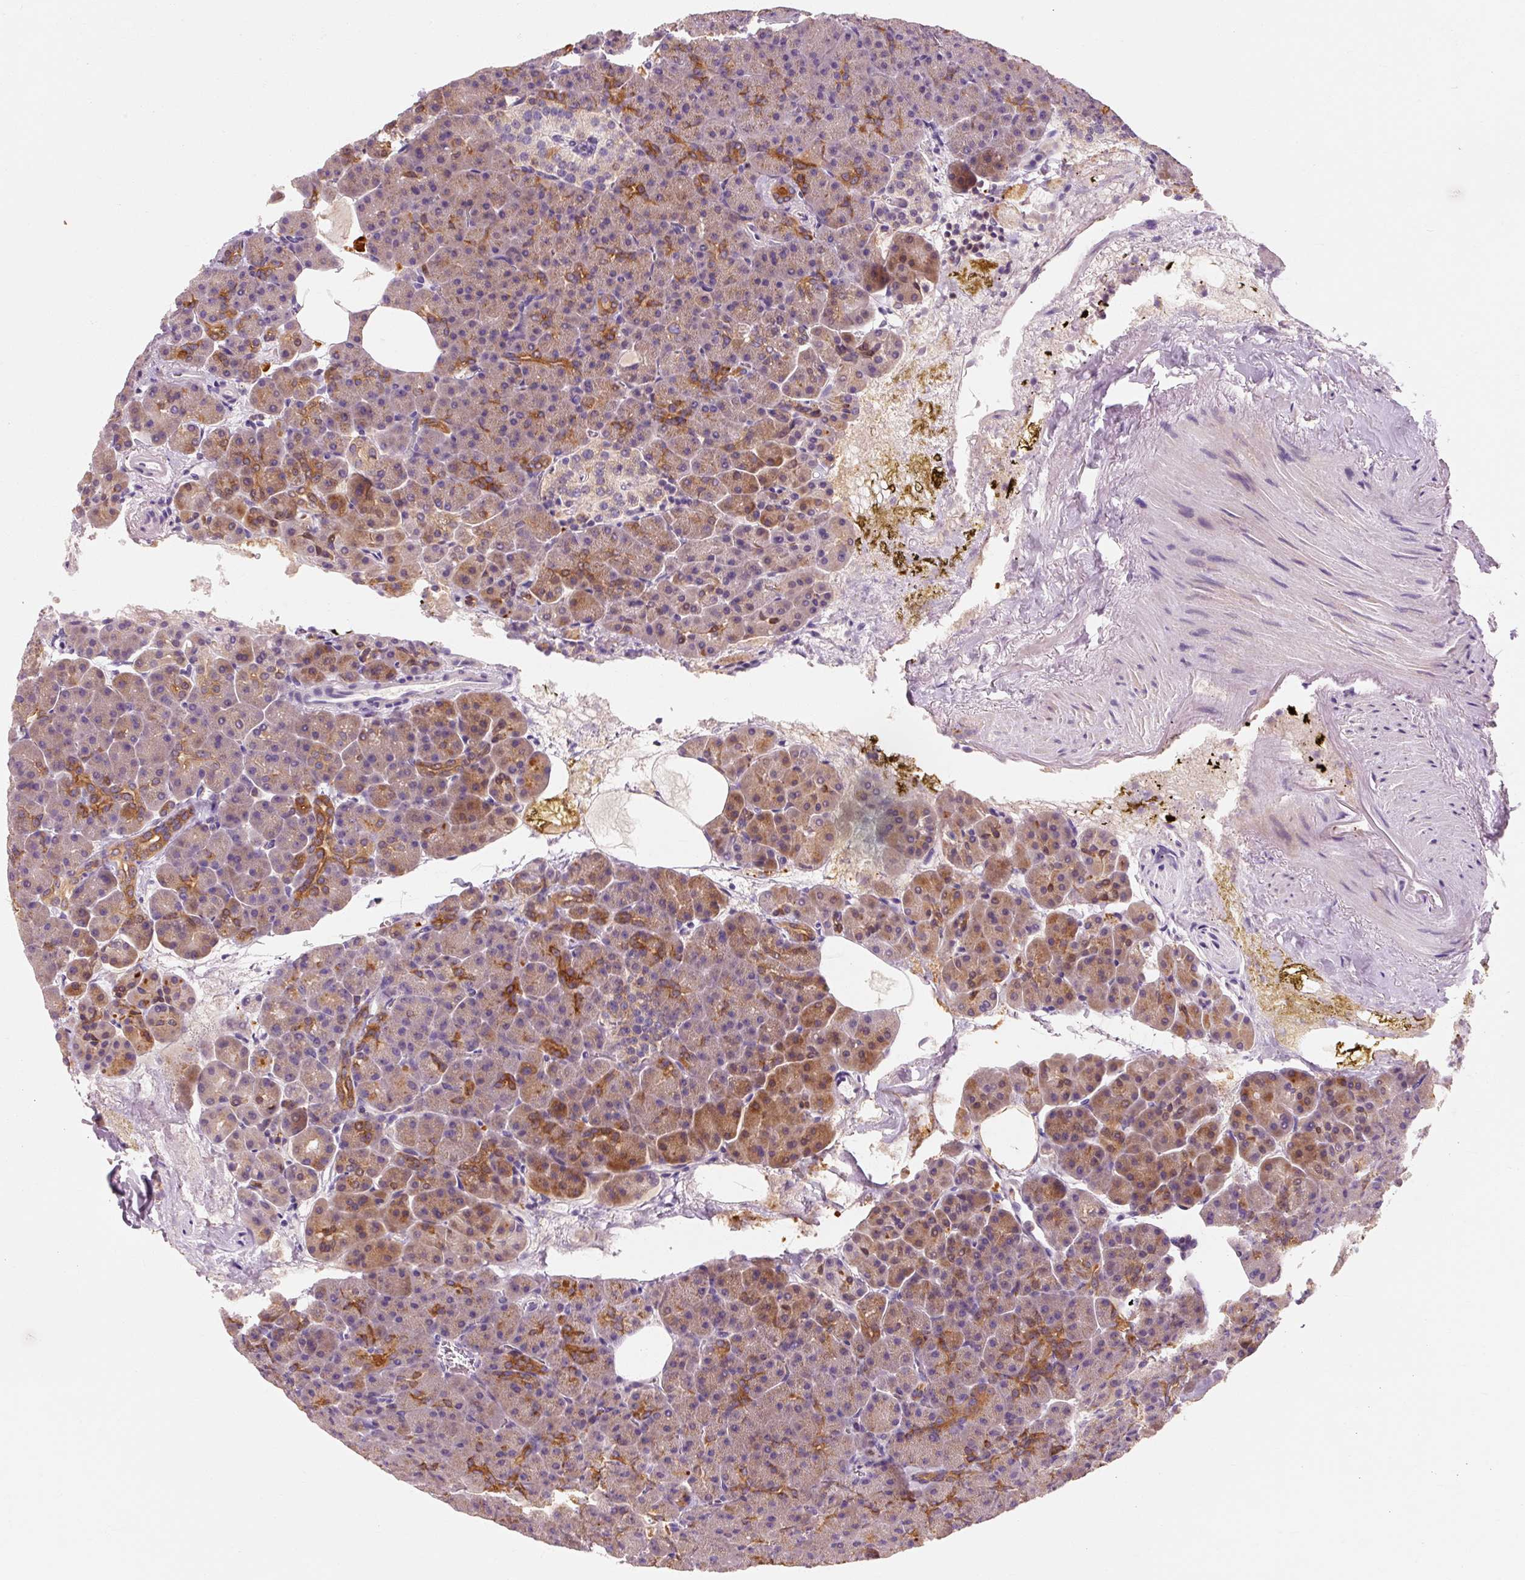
{"staining": {"intensity": "moderate", "quantity": "25%-75%", "location": "cytoplasmic/membranous"}, "tissue": "pancreas", "cell_type": "Exocrine glandular cells", "image_type": "normal", "snomed": [{"axis": "morphology", "description": "Normal tissue, NOS"}, {"axis": "topography", "description": "Pancreas"}], "caption": "Immunohistochemistry of benign human pancreas shows medium levels of moderate cytoplasmic/membranous expression in about 25%-75% of exocrine glandular cells.", "gene": "OR8K1", "patient": {"sex": "female", "age": 74}}